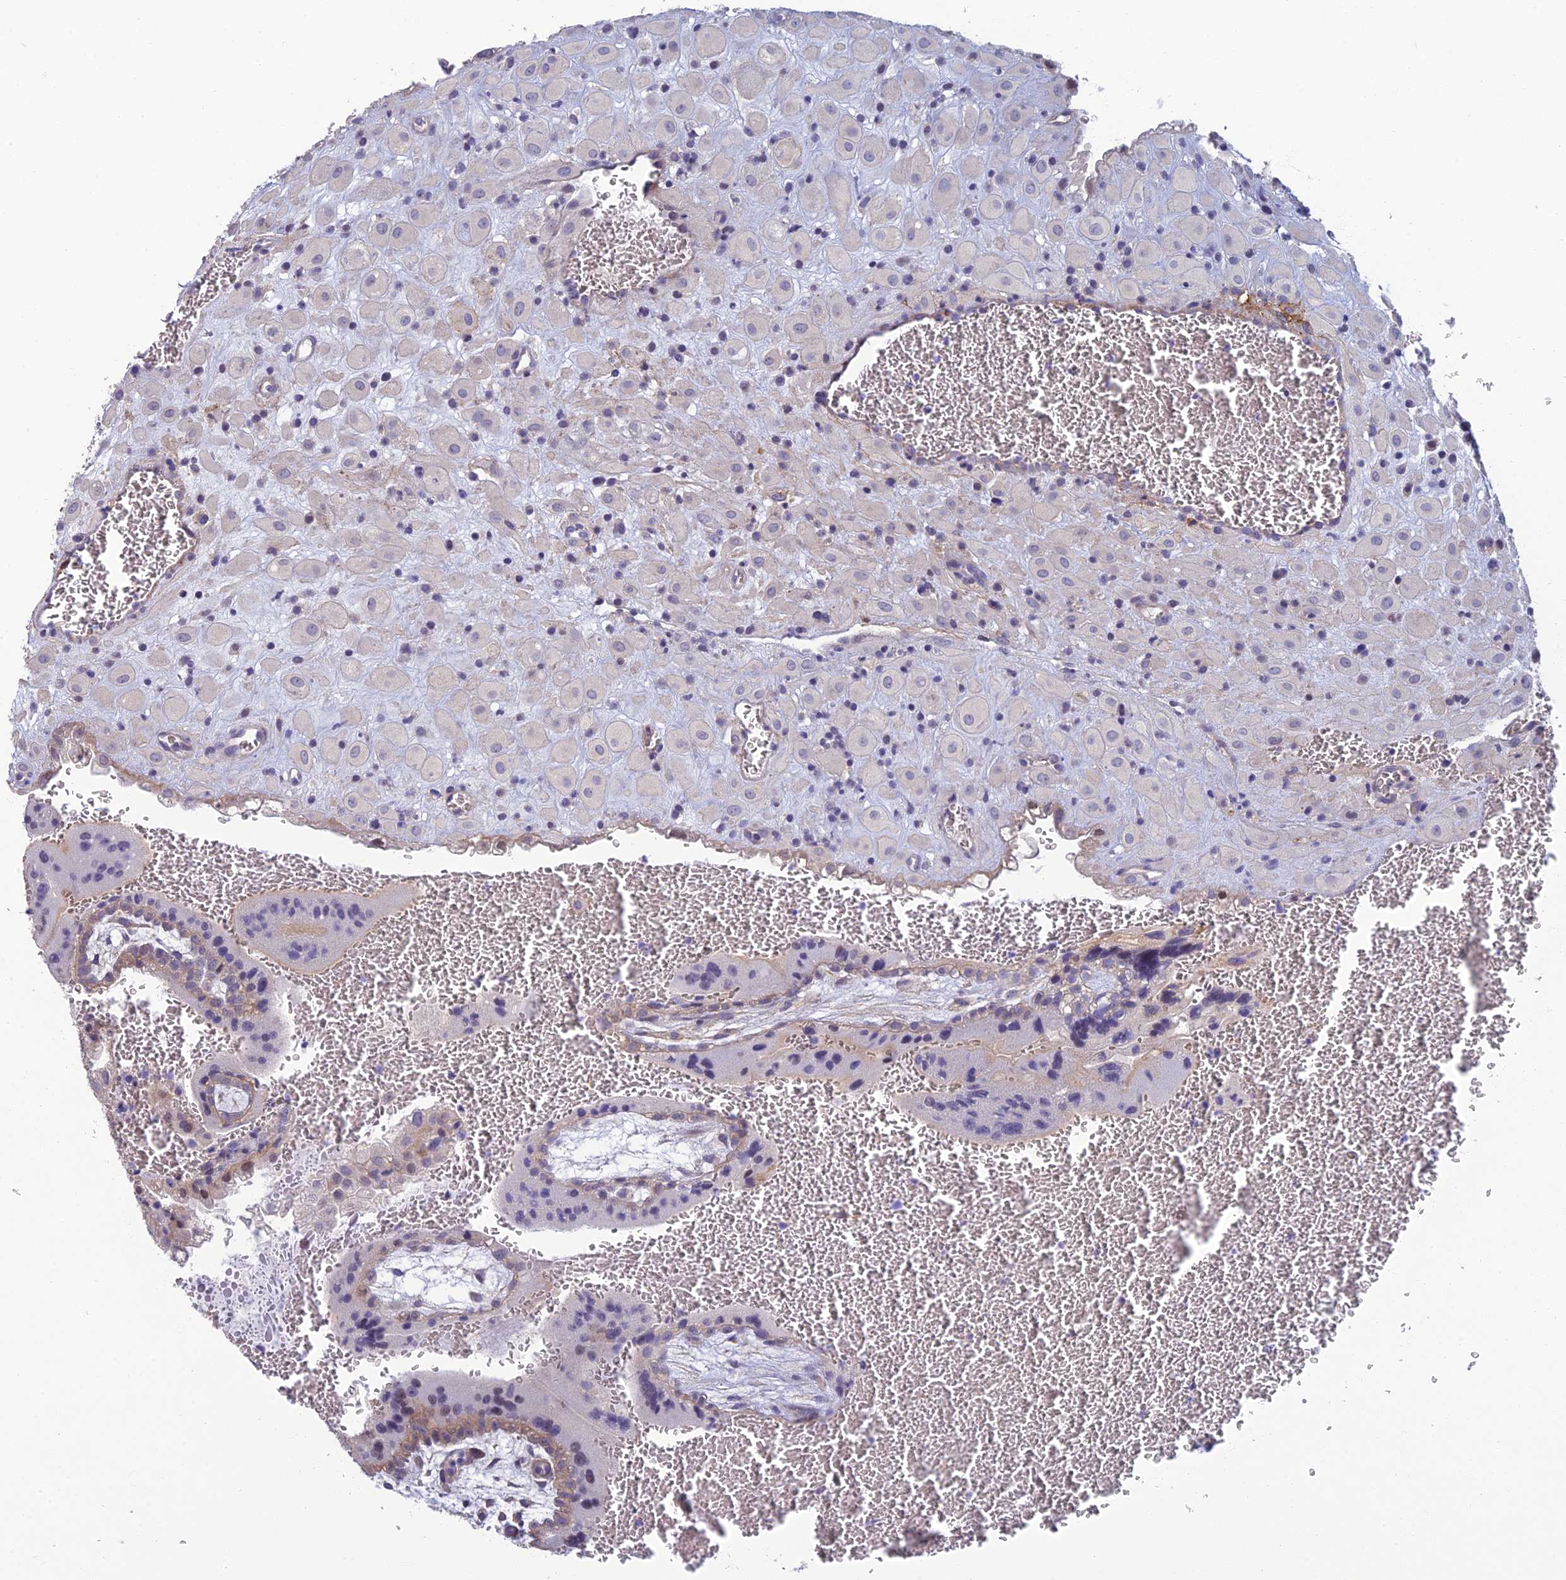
{"staining": {"intensity": "negative", "quantity": "none", "location": "none"}, "tissue": "placenta", "cell_type": "Decidual cells", "image_type": "normal", "snomed": [{"axis": "morphology", "description": "Normal tissue, NOS"}, {"axis": "topography", "description": "Placenta"}], "caption": "A high-resolution histopathology image shows IHC staining of unremarkable placenta, which shows no significant expression in decidual cells. Brightfield microscopy of immunohistochemistry stained with DAB (brown) and hematoxylin (blue), captured at high magnification.", "gene": "NEURL1", "patient": {"sex": "female", "age": 35}}